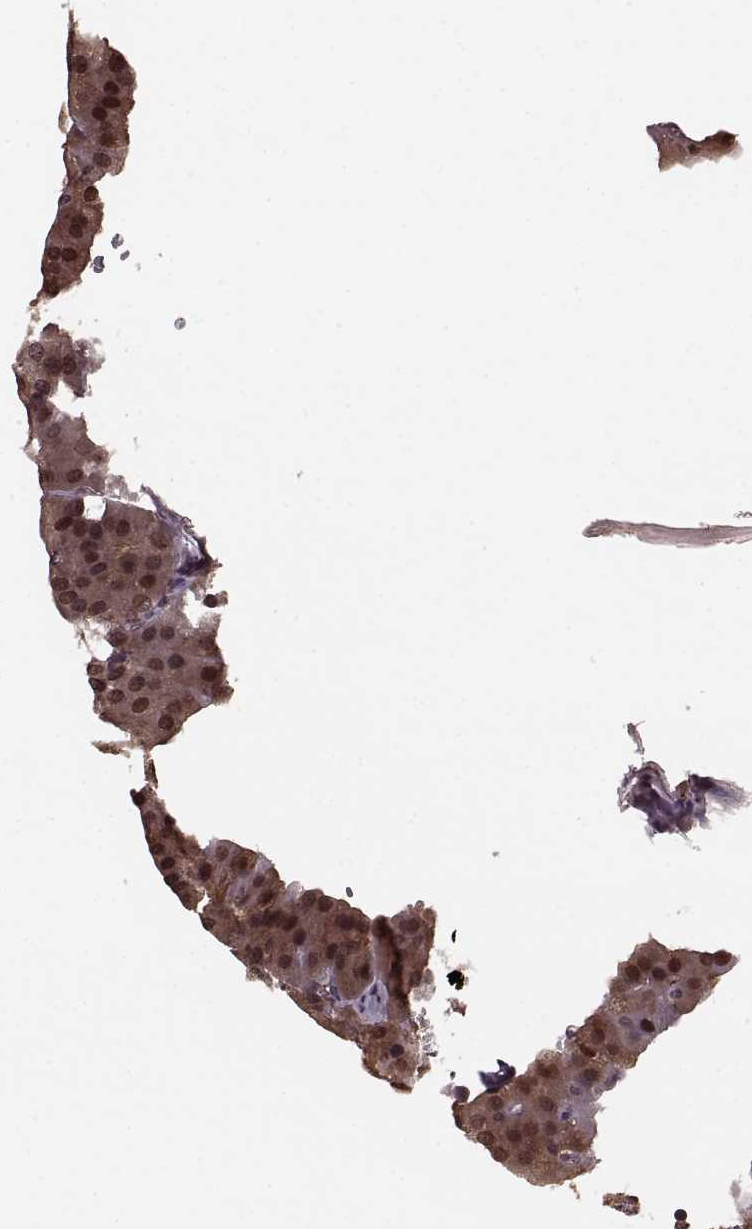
{"staining": {"intensity": "moderate", "quantity": ">75%", "location": "cytoplasmic/membranous,nuclear"}, "tissue": "parathyroid gland", "cell_type": "Glandular cells", "image_type": "normal", "snomed": [{"axis": "morphology", "description": "Normal tissue, NOS"}, {"axis": "morphology", "description": "Adenoma, NOS"}, {"axis": "topography", "description": "Parathyroid gland"}], "caption": "The histopathology image reveals a brown stain indicating the presence of a protein in the cytoplasmic/membranous,nuclear of glandular cells in parathyroid gland.", "gene": "GSS", "patient": {"sex": "female", "age": 86}}